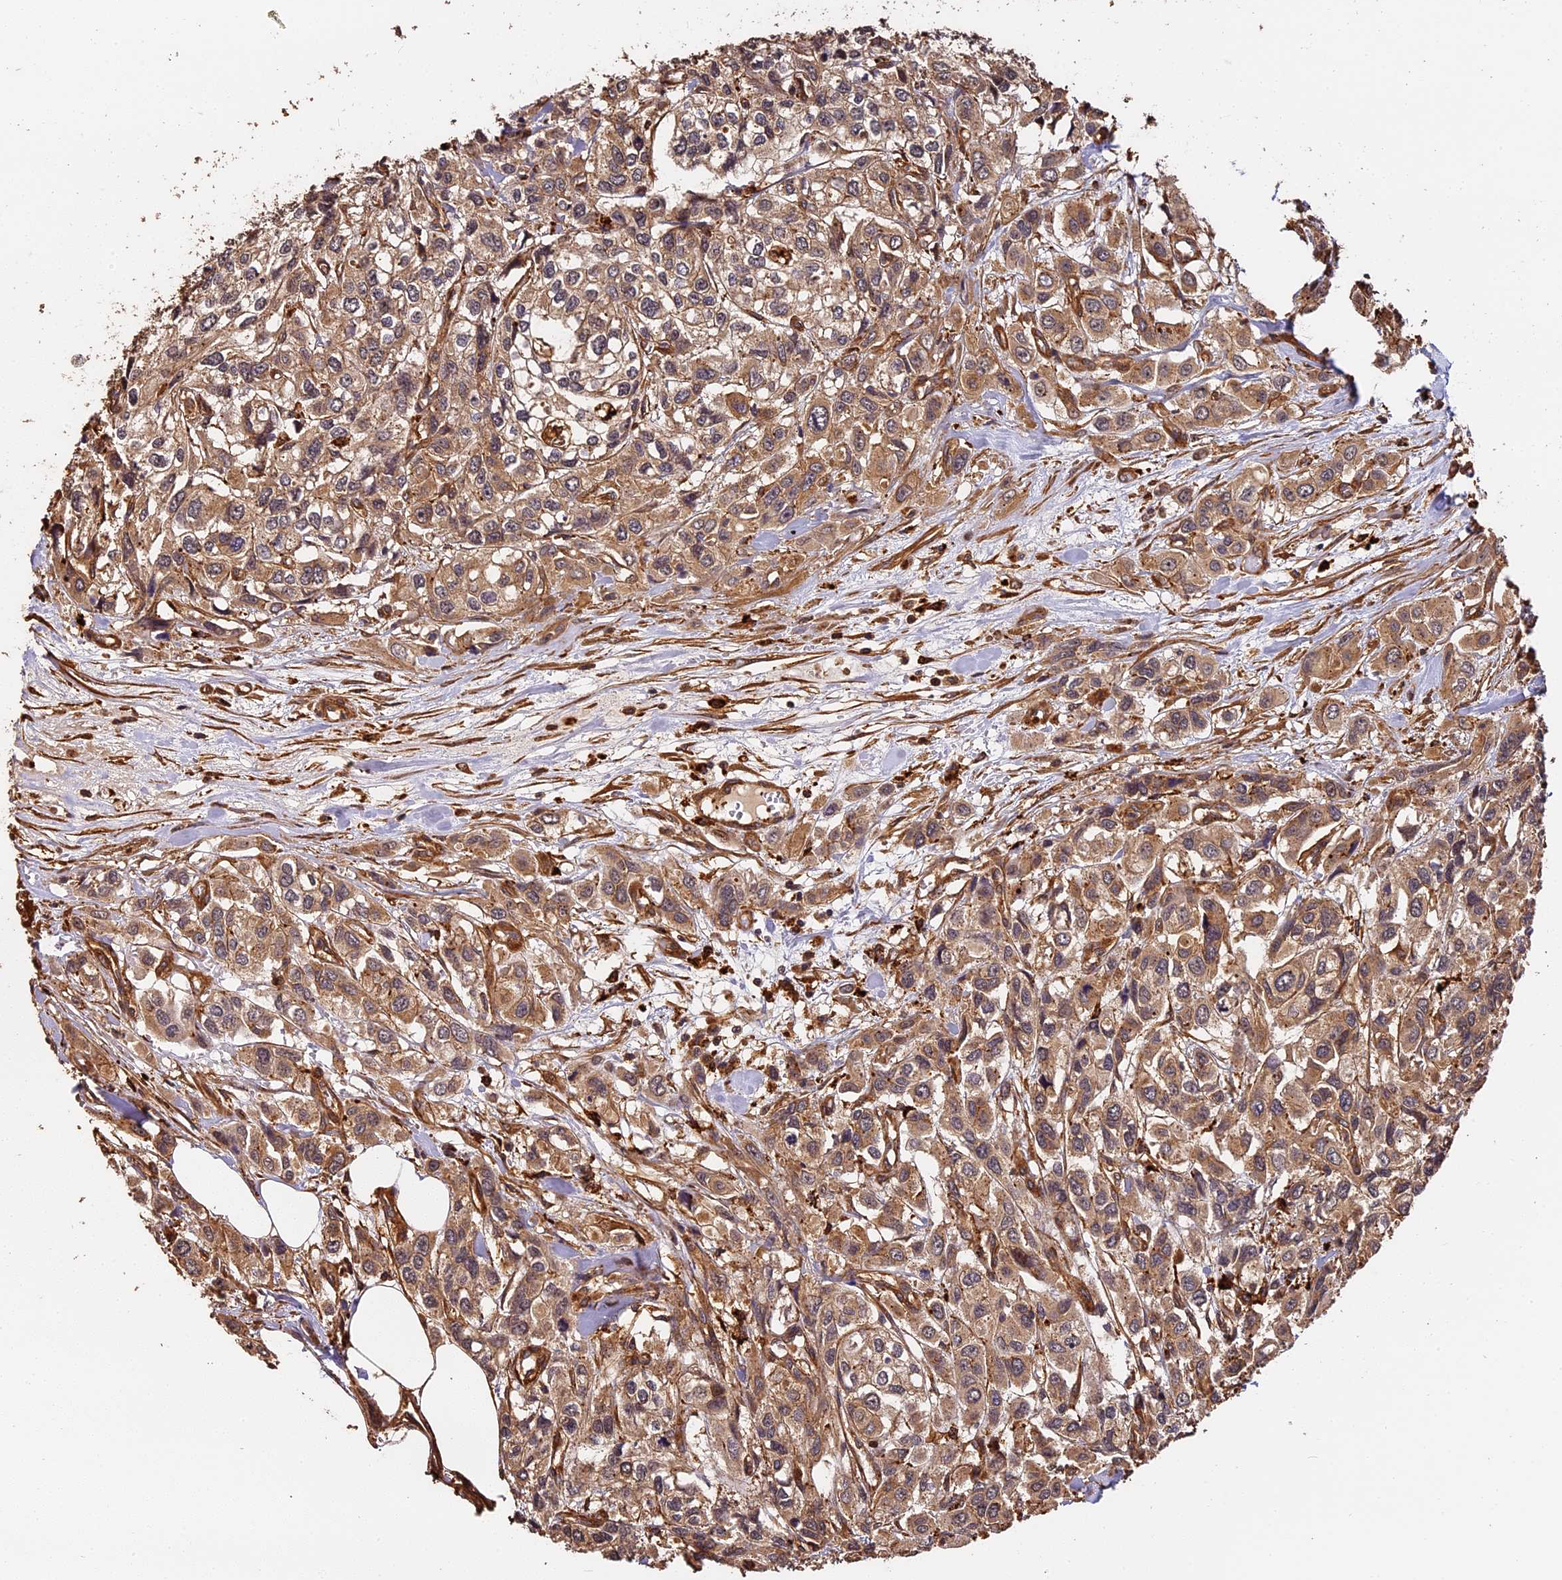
{"staining": {"intensity": "moderate", "quantity": "25%-75%", "location": "cytoplasmic/membranous"}, "tissue": "urothelial cancer", "cell_type": "Tumor cells", "image_type": "cancer", "snomed": [{"axis": "morphology", "description": "Urothelial carcinoma, High grade"}, {"axis": "topography", "description": "Urinary bladder"}], "caption": "Tumor cells exhibit medium levels of moderate cytoplasmic/membranous staining in approximately 25%-75% of cells in urothelial cancer. (DAB (3,3'-diaminobenzidine) IHC, brown staining for protein, blue staining for nuclei).", "gene": "MMP15", "patient": {"sex": "male", "age": 67}}